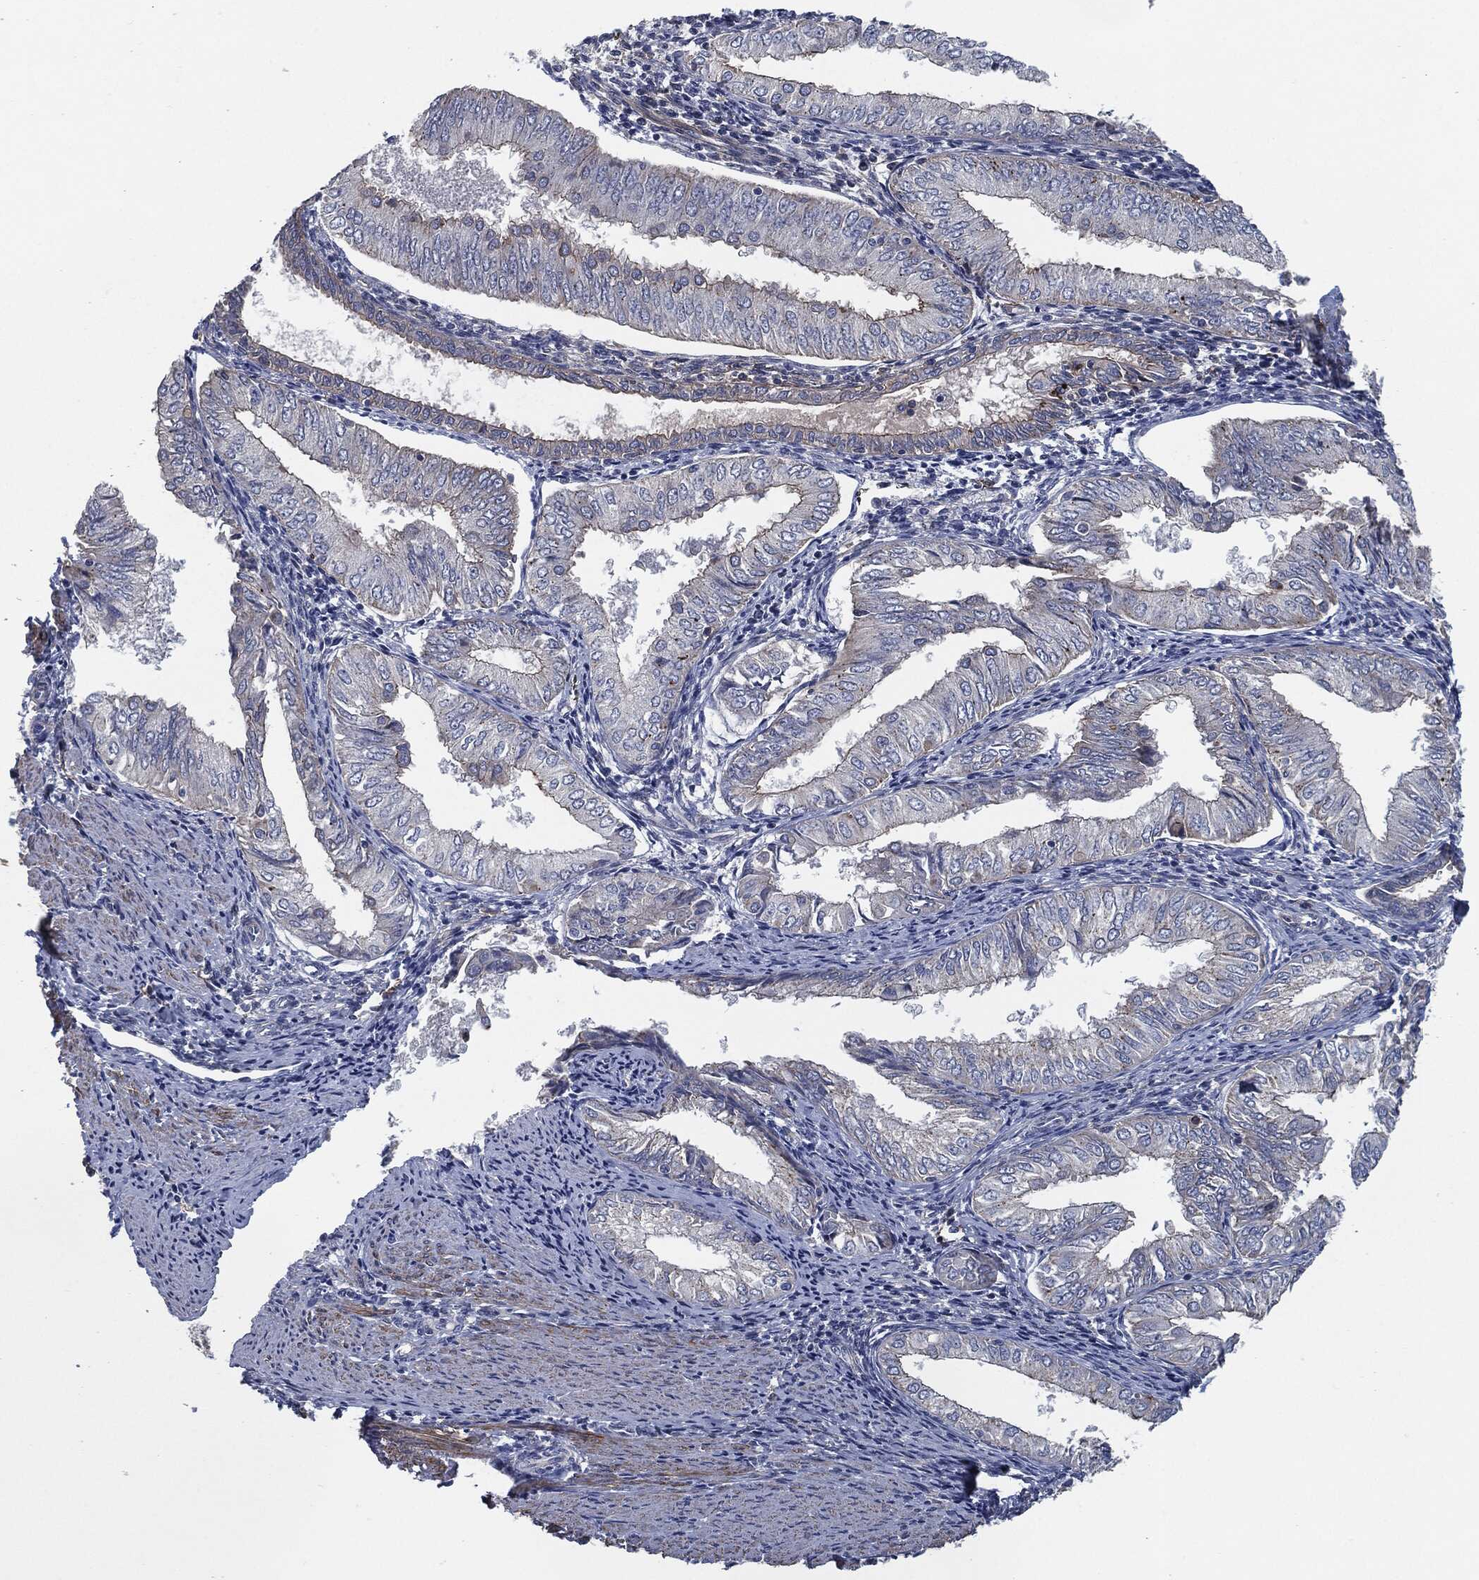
{"staining": {"intensity": "negative", "quantity": "none", "location": "none"}, "tissue": "endometrial cancer", "cell_type": "Tumor cells", "image_type": "cancer", "snomed": [{"axis": "morphology", "description": "Adenocarcinoma, NOS"}, {"axis": "topography", "description": "Endometrium"}], "caption": "The IHC histopathology image has no significant positivity in tumor cells of endometrial cancer (adenocarcinoma) tissue.", "gene": "SVIL", "patient": {"sex": "female", "age": 53}}